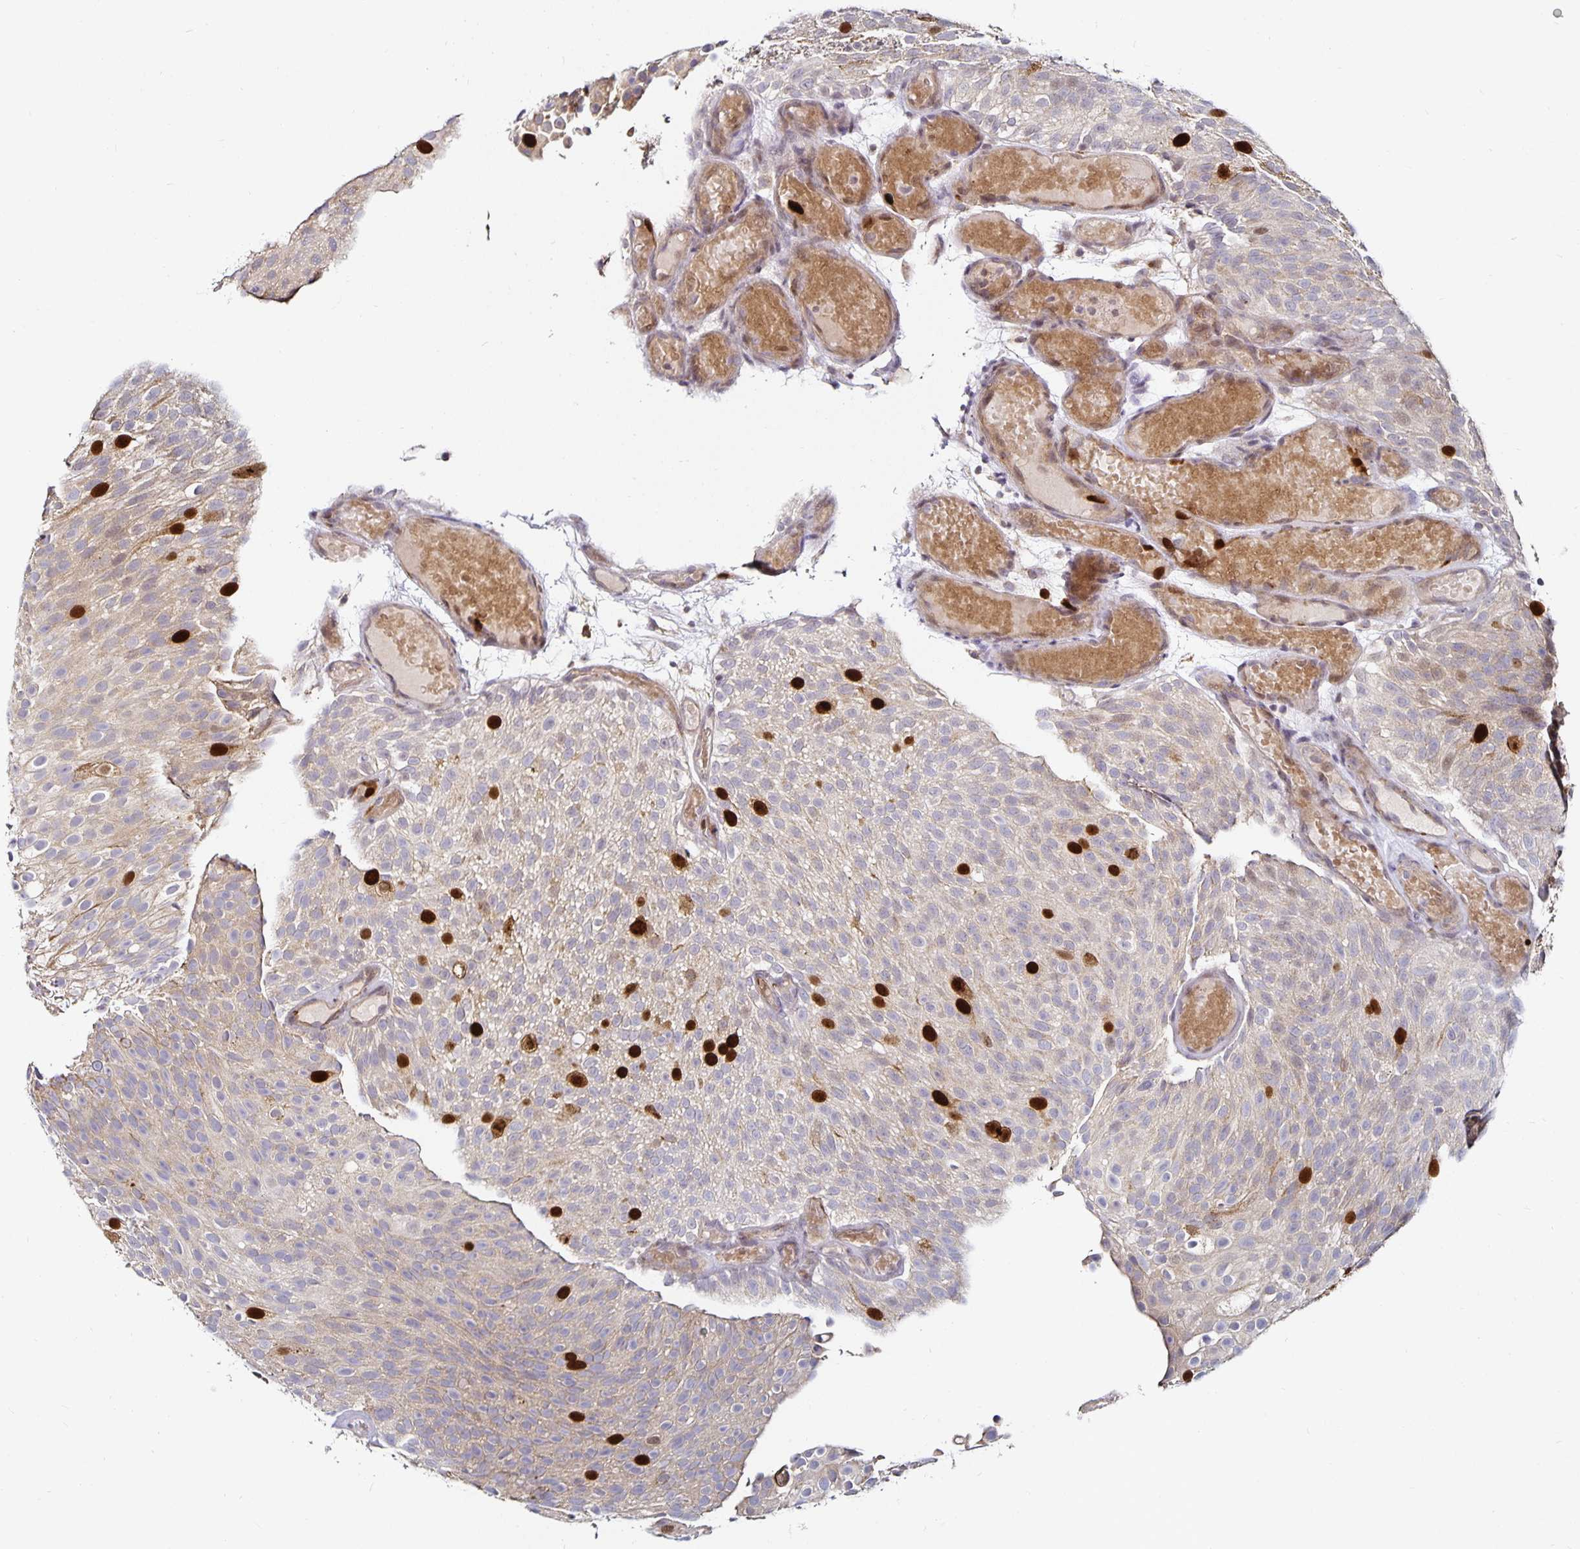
{"staining": {"intensity": "strong", "quantity": "<25%", "location": "nuclear"}, "tissue": "urothelial cancer", "cell_type": "Tumor cells", "image_type": "cancer", "snomed": [{"axis": "morphology", "description": "Urothelial carcinoma, Low grade"}, {"axis": "topography", "description": "Urinary bladder"}], "caption": "An IHC micrograph of tumor tissue is shown. Protein staining in brown labels strong nuclear positivity in urothelial carcinoma (low-grade) within tumor cells.", "gene": "ANLN", "patient": {"sex": "male", "age": 78}}